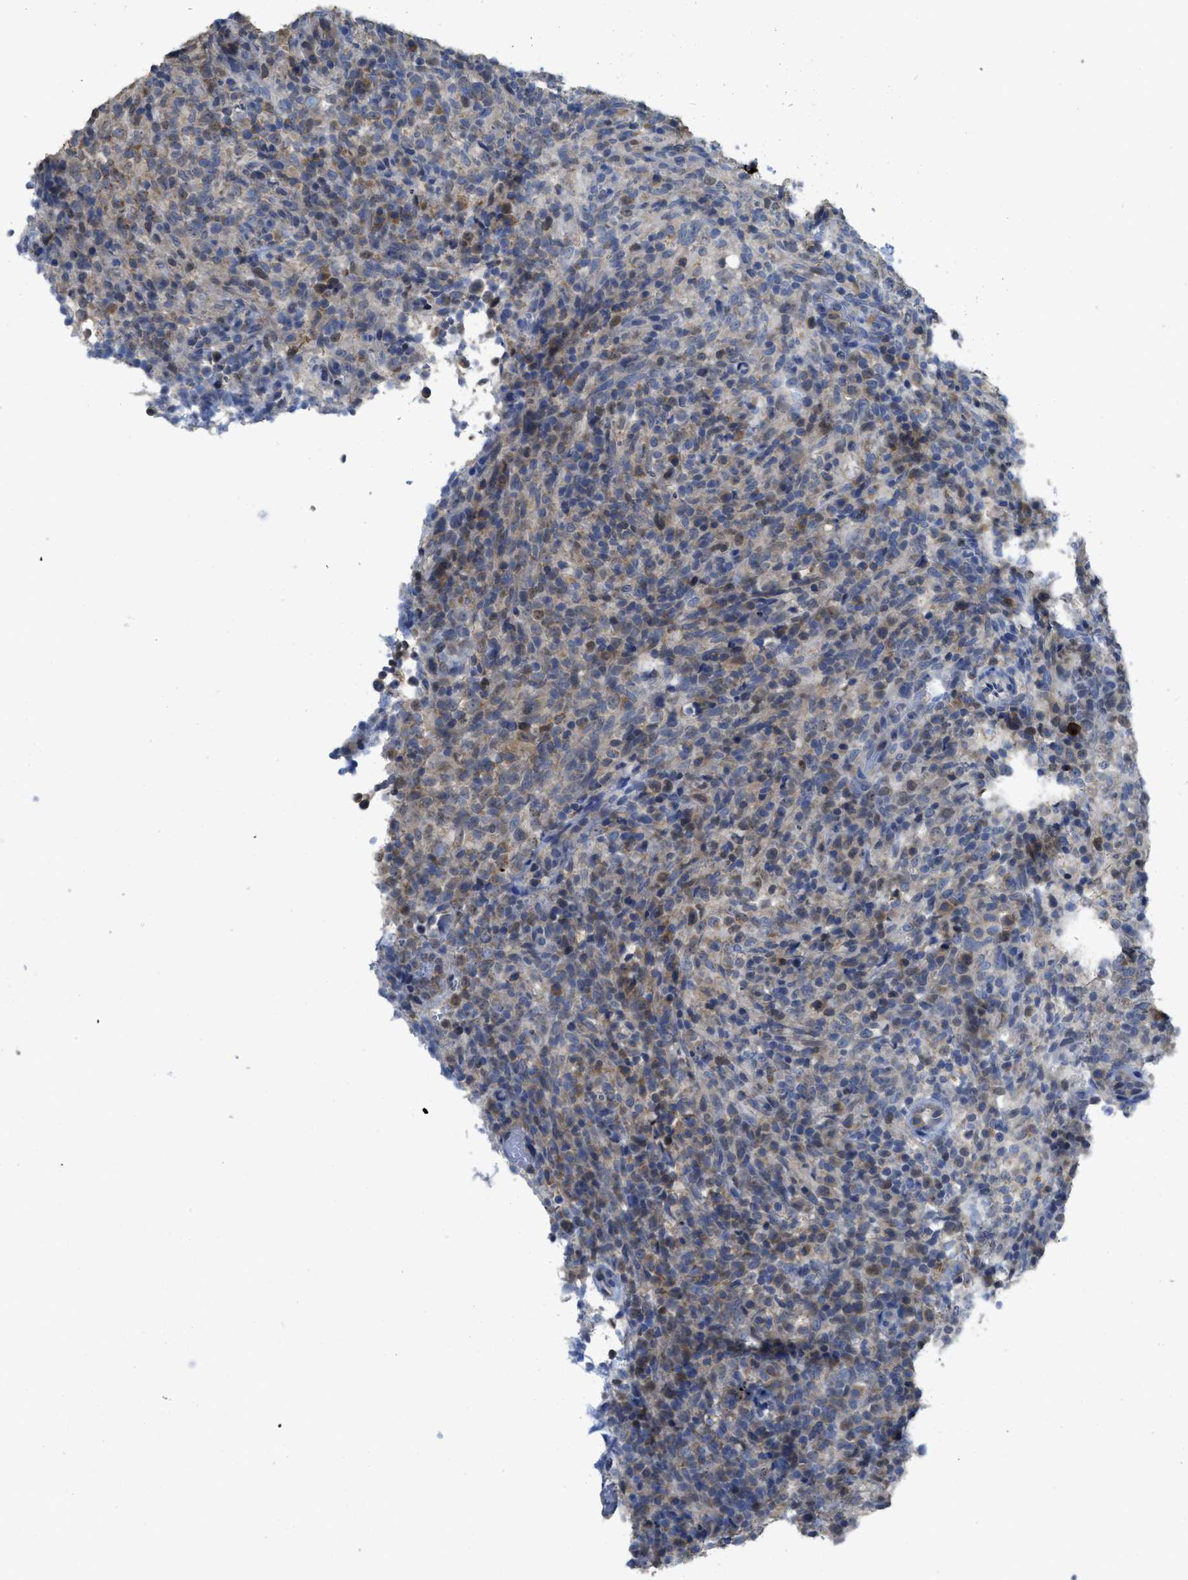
{"staining": {"intensity": "moderate", "quantity": "25%-75%", "location": "cytoplasmic/membranous,nuclear"}, "tissue": "lymphoma", "cell_type": "Tumor cells", "image_type": "cancer", "snomed": [{"axis": "morphology", "description": "Malignant lymphoma, non-Hodgkin's type, High grade"}, {"axis": "topography", "description": "Lymph node"}], "caption": "Tumor cells exhibit moderate cytoplasmic/membranous and nuclear expression in about 25%-75% of cells in lymphoma. (DAB (3,3'-diaminobenzidine) IHC, brown staining for protein, blue staining for nuclei).", "gene": "SFXN2", "patient": {"sex": "female", "age": 76}}